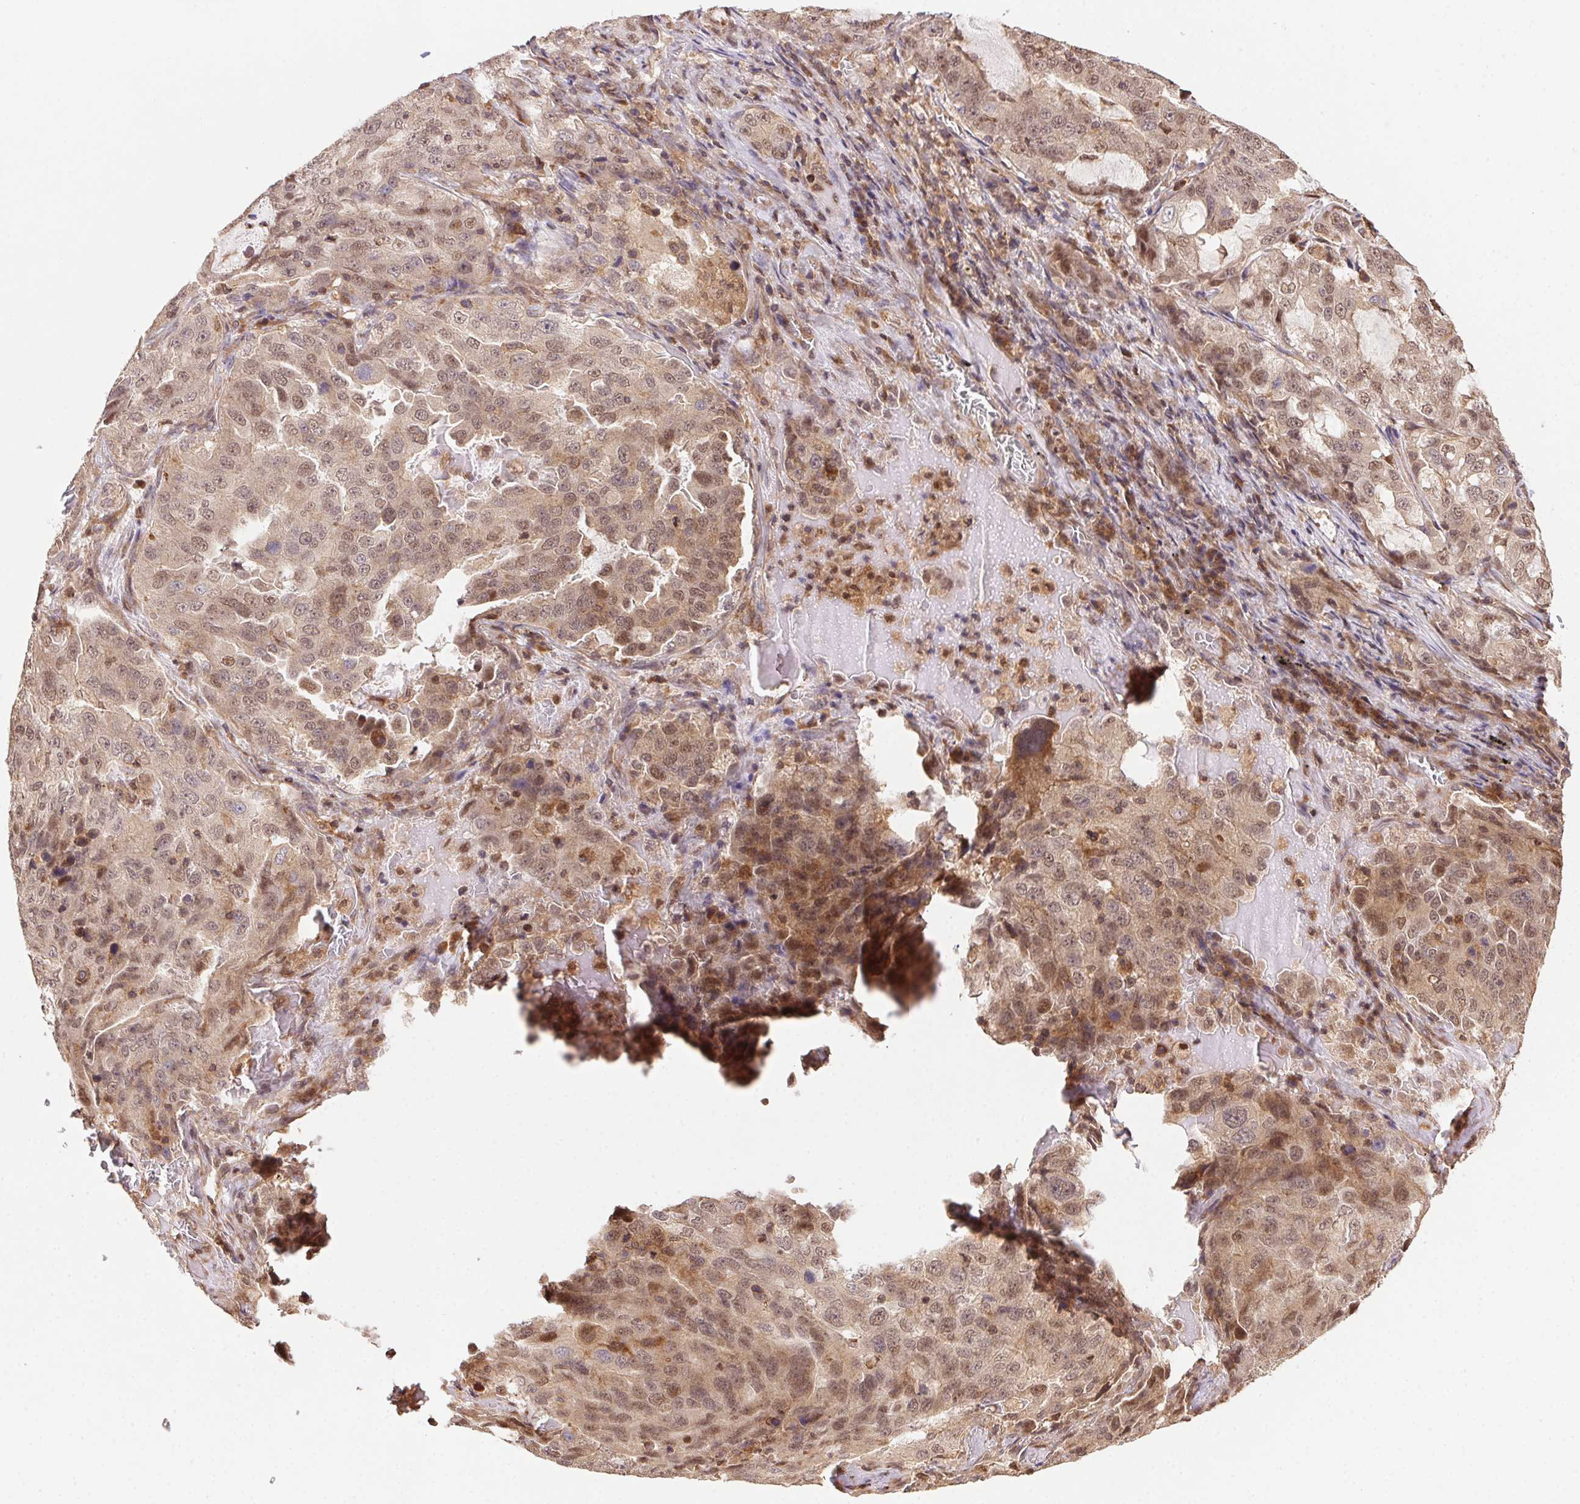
{"staining": {"intensity": "moderate", "quantity": "25%-75%", "location": "nuclear"}, "tissue": "lung cancer", "cell_type": "Tumor cells", "image_type": "cancer", "snomed": [{"axis": "morphology", "description": "Adenocarcinoma, NOS"}, {"axis": "topography", "description": "Lung"}], "caption": "About 25%-75% of tumor cells in adenocarcinoma (lung) show moderate nuclear protein positivity as visualized by brown immunohistochemical staining.", "gene": "MEX3D", "patient": {"sex": "female", "age": 61}}